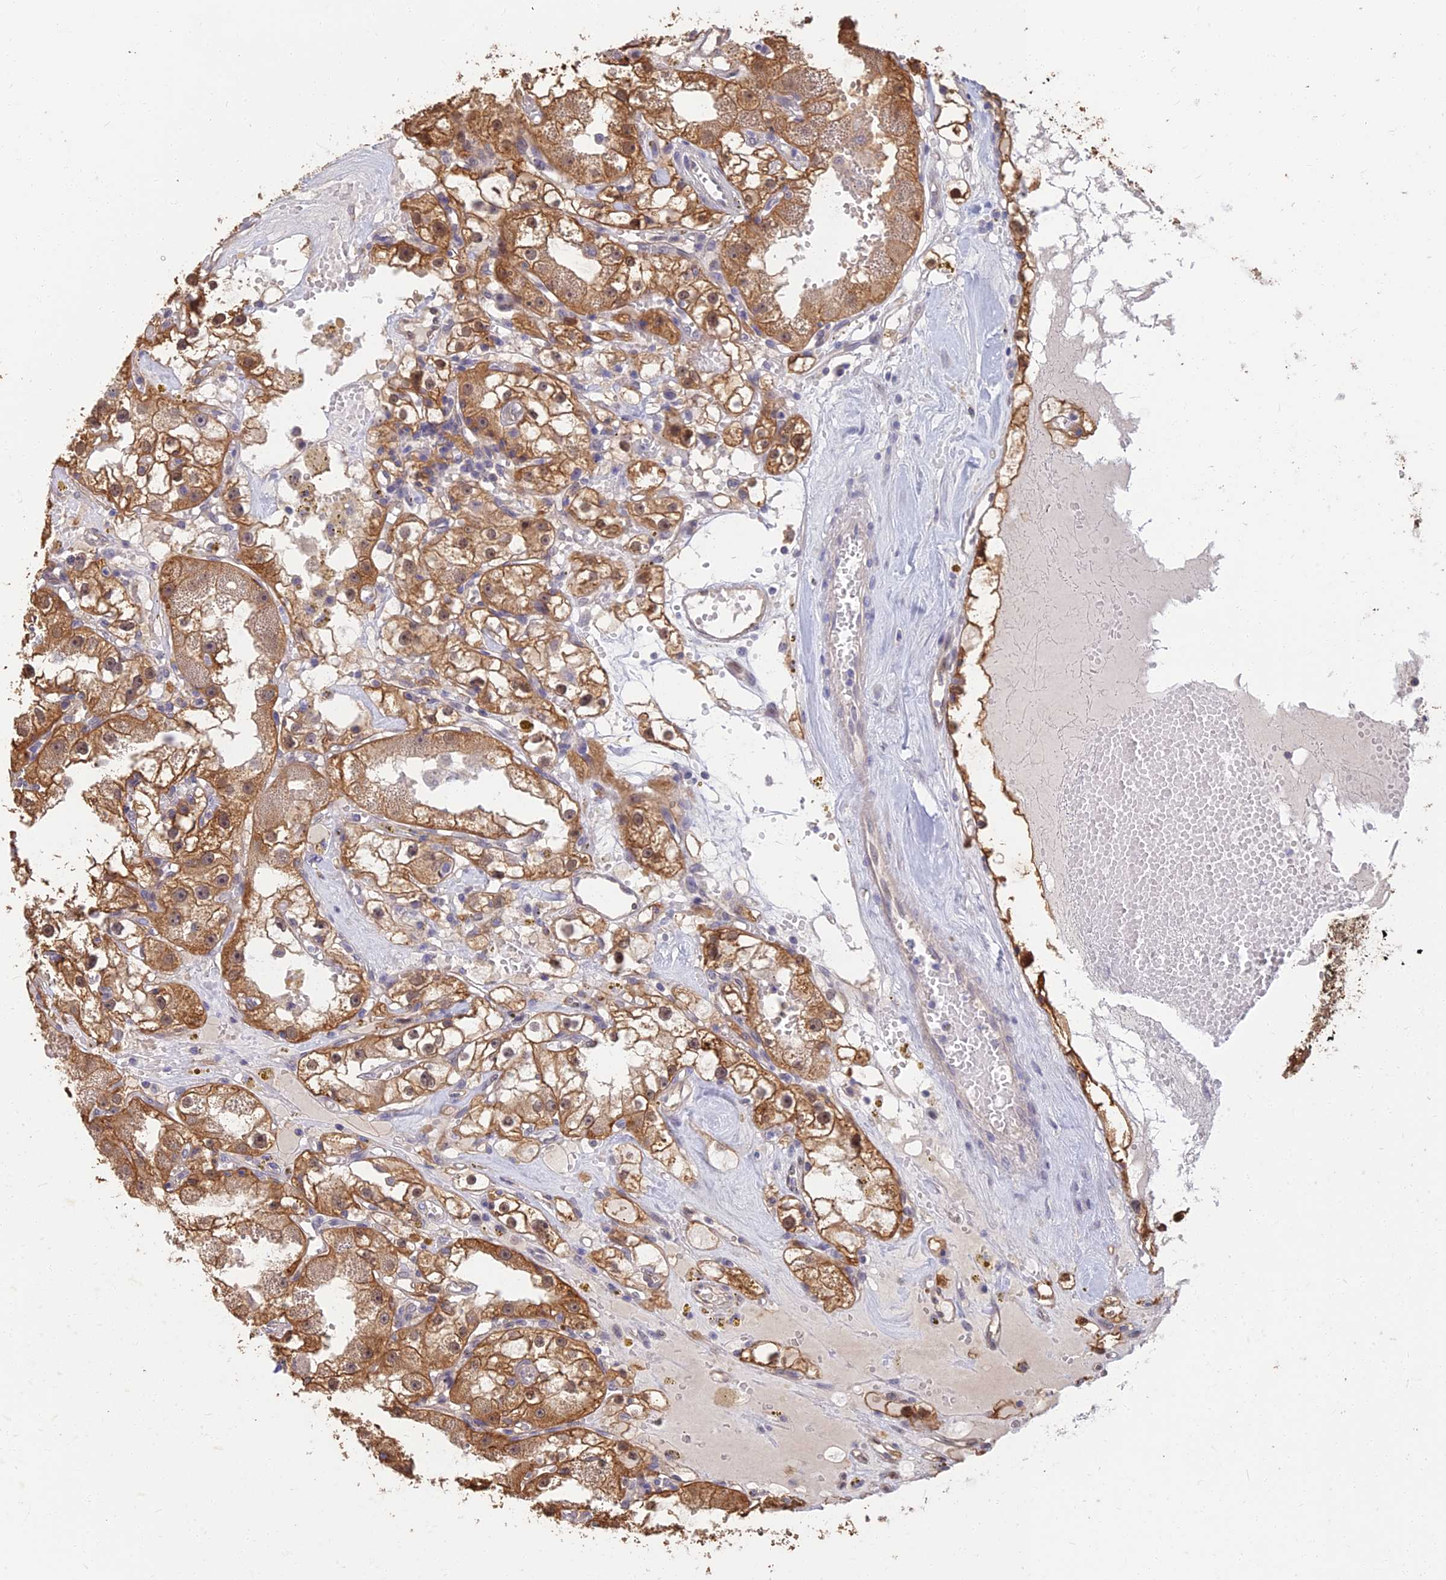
{"staining": {"intensity": "moderate", "quantity": ">75%", "location": "cytoplasmic/membranous"}, "tissue": "renal cancer", "cell_type": "Tumor cells", "image_type": "cancer", "snomed": [{"axis": "morphology", "description": "Adenocarcinoma, NOS"}, {"axis": "topography", "description": "Kidney"}], "caption": "This micrograph exhibits IHC staining of human renal adenocarcinoma, with medium moderate cytoplasmic/membranous expression in approximately >75% of tumor cells.", "gene": "LRRN3", "patient": {"sex": "male", "age": 56}}